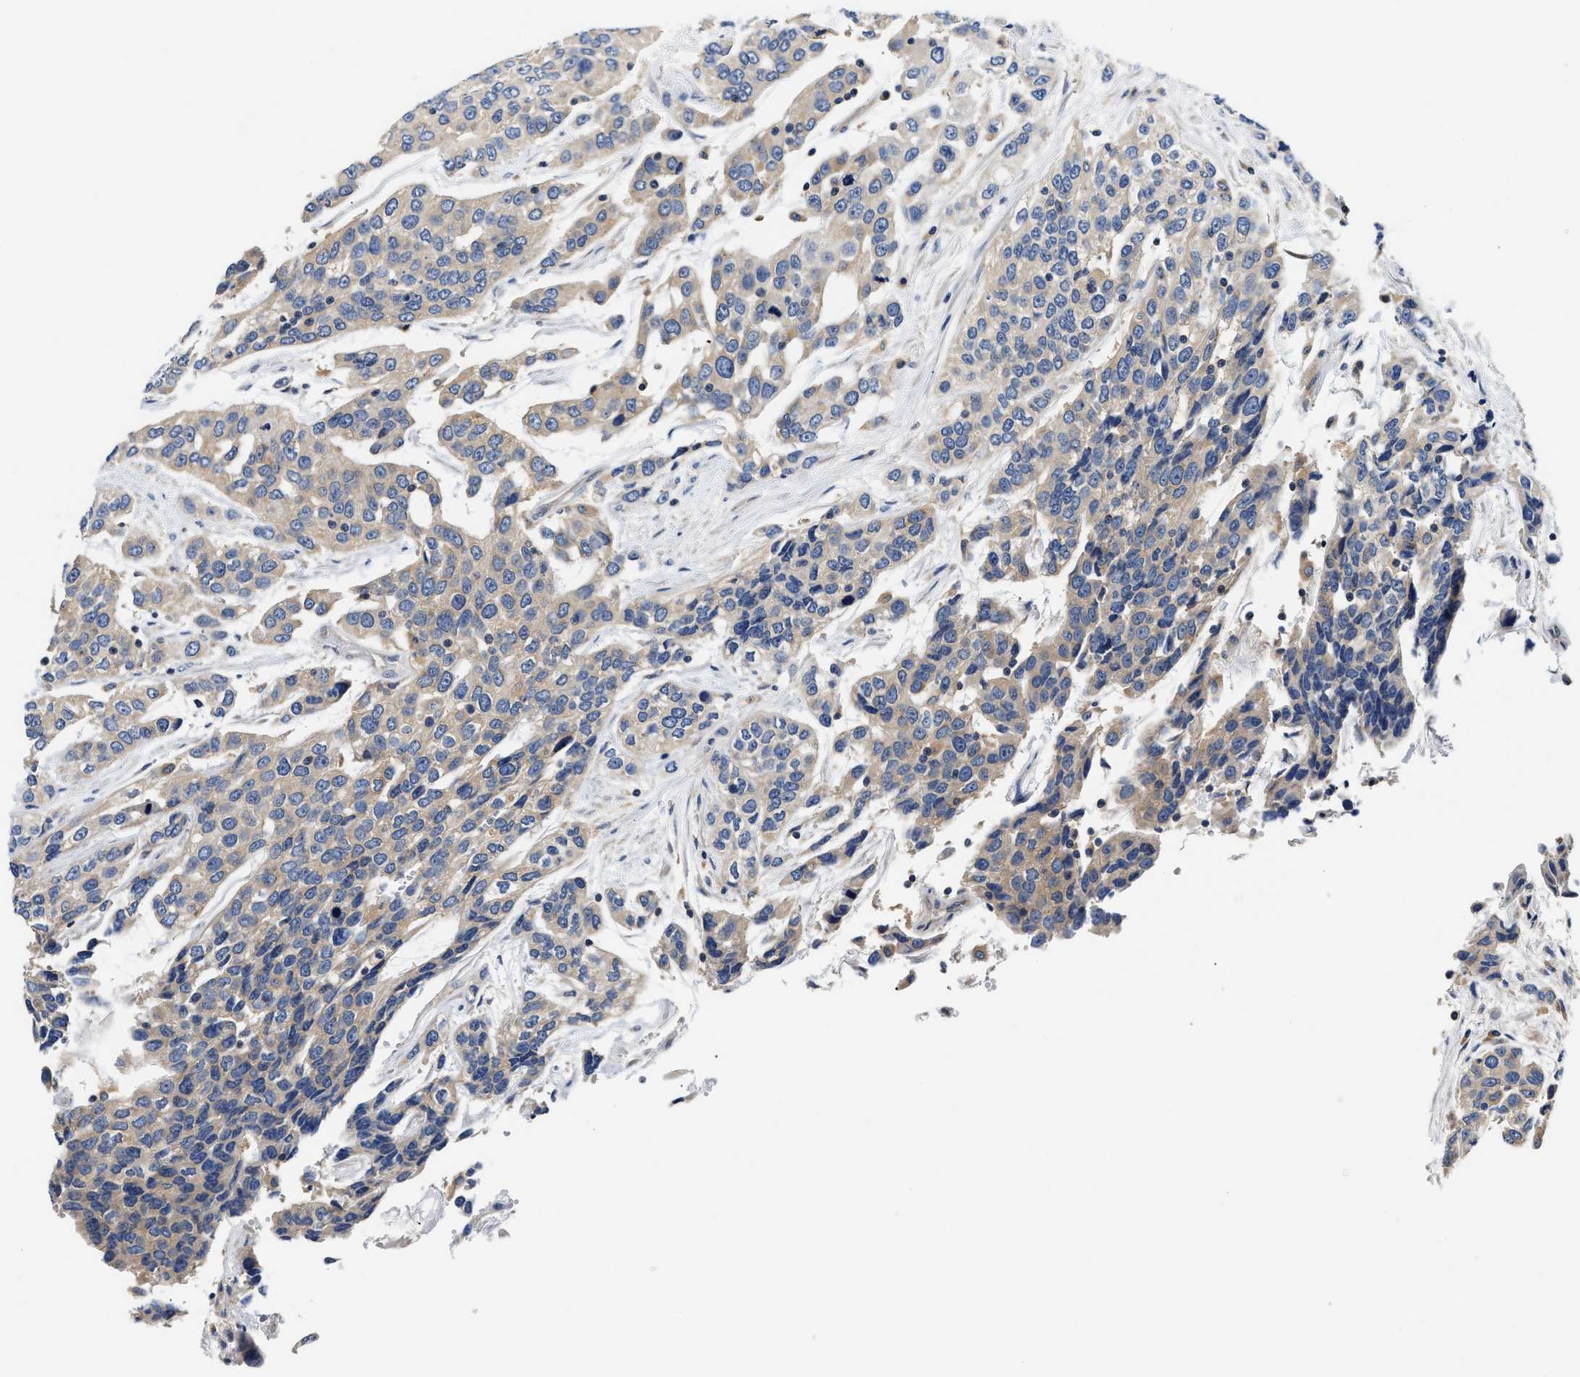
{"staining": {"intensity": "weak", "quantity": "<25%", "location": "cytoplasmic/membranous"}, "tissue": "urothelial cancer", "cell_type": "Tumor cells", "image_type": "cancer", "snomed": [{"axis": "morphology", "description": "Urothelial carcinoma, High grade"}, {"axis": "topography", "description": "Urinary bladder"}], "caption": "Urothelial carcinoma (high-grade) was stained to show a protein in brown. There is no significant staining in tumor cells.", "gene": "FAM185A", "patient": {"sex": "female", "age": 80}}